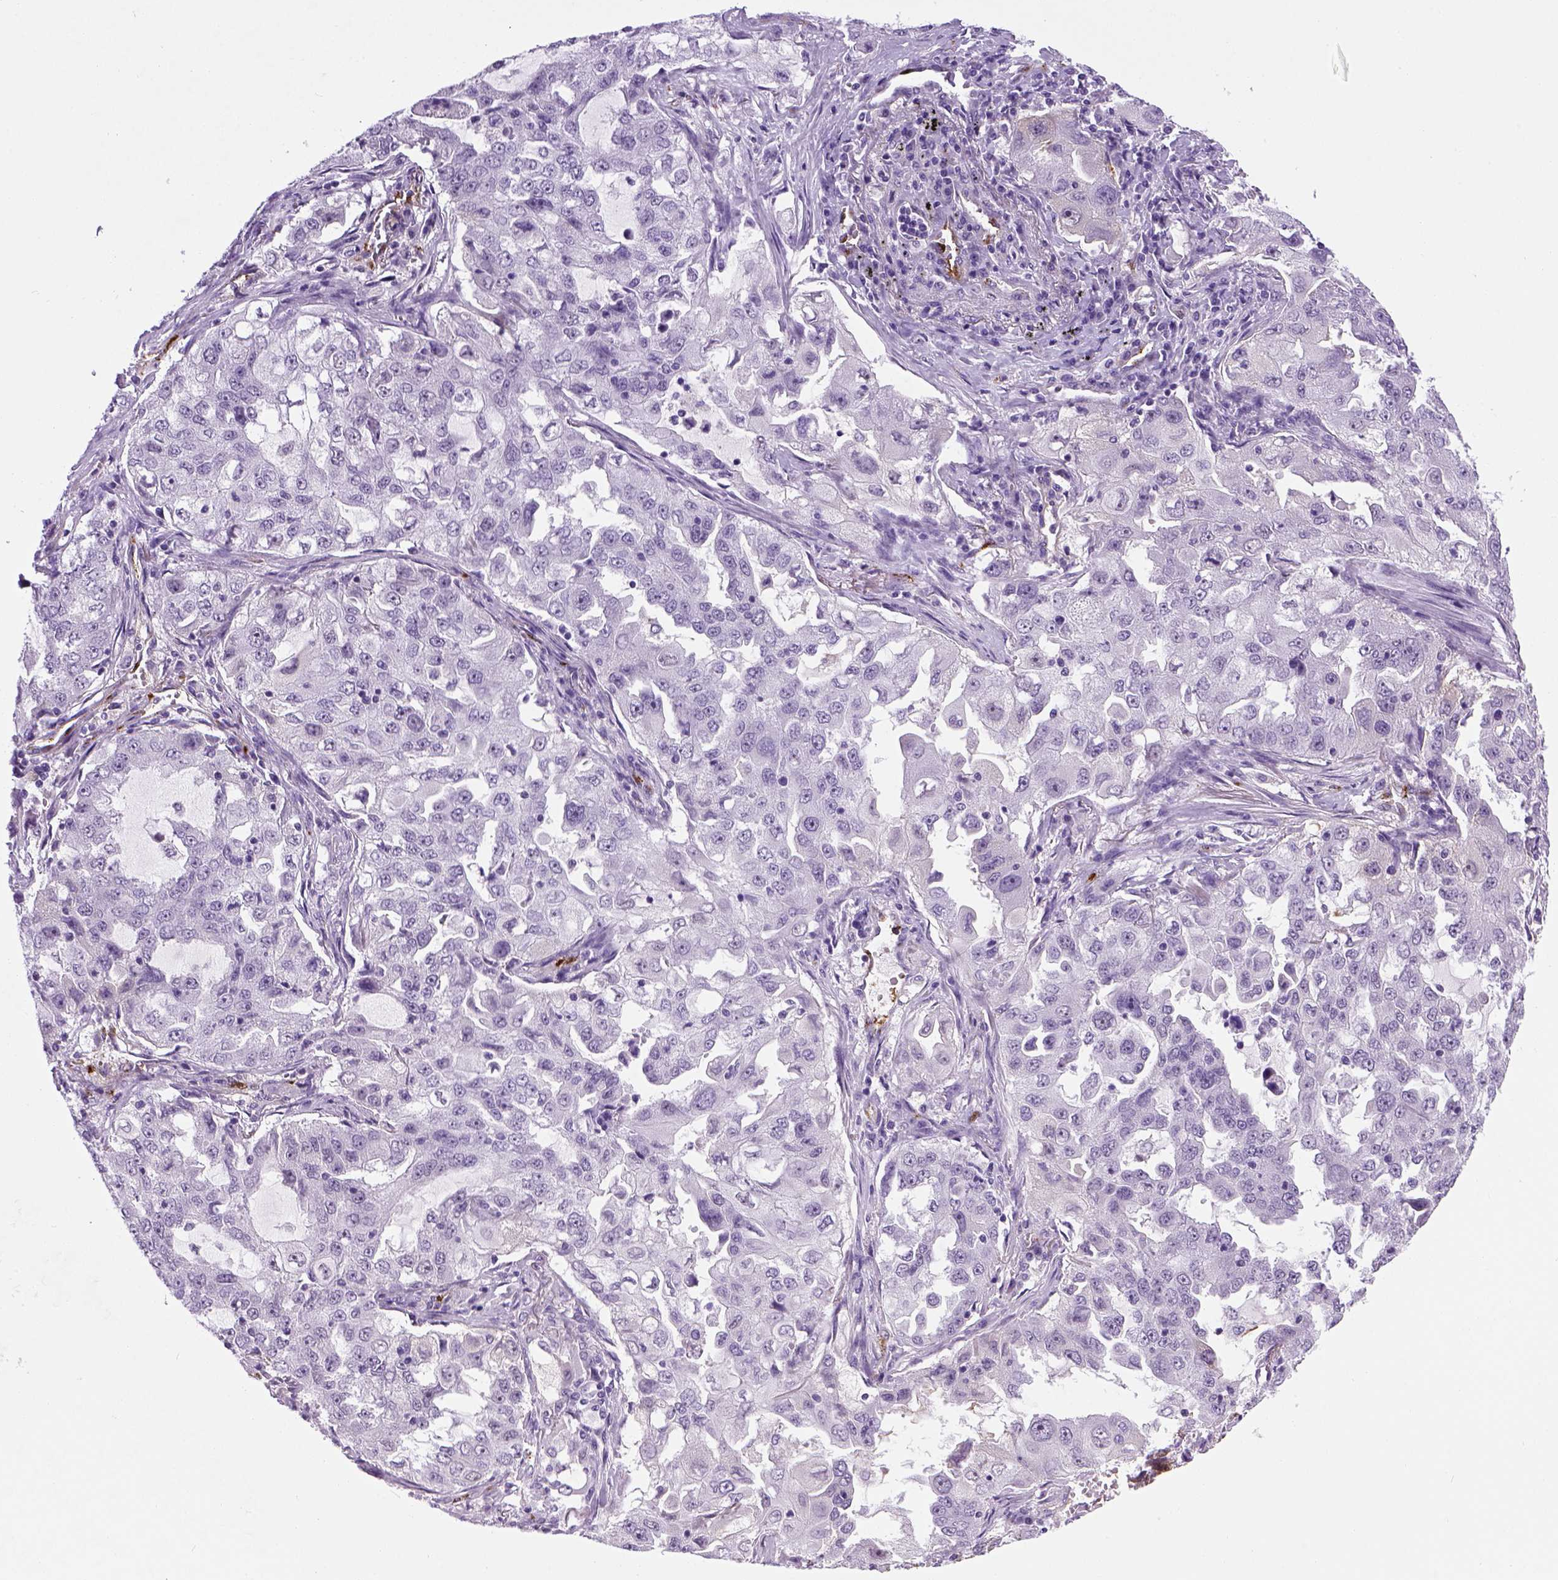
{"staining": {"intensity": "negative", "quantity": "none", "location": "none"}, "tissue": "lung cancer", "cell_type": "Tumor cells", "image_type": "cancer", "snomed": [{"axis": "morphology", "description": "Adenocarcinoma, NOS"}, {"axis": "topography", "description": "Lung"}], "caption": "Protein analysis of lung cancer (adenocarcinoma) demonstrates no significant staining in tumor cells.", "gene": "VWF", "patient": {"sex": "female", "age": 61}}